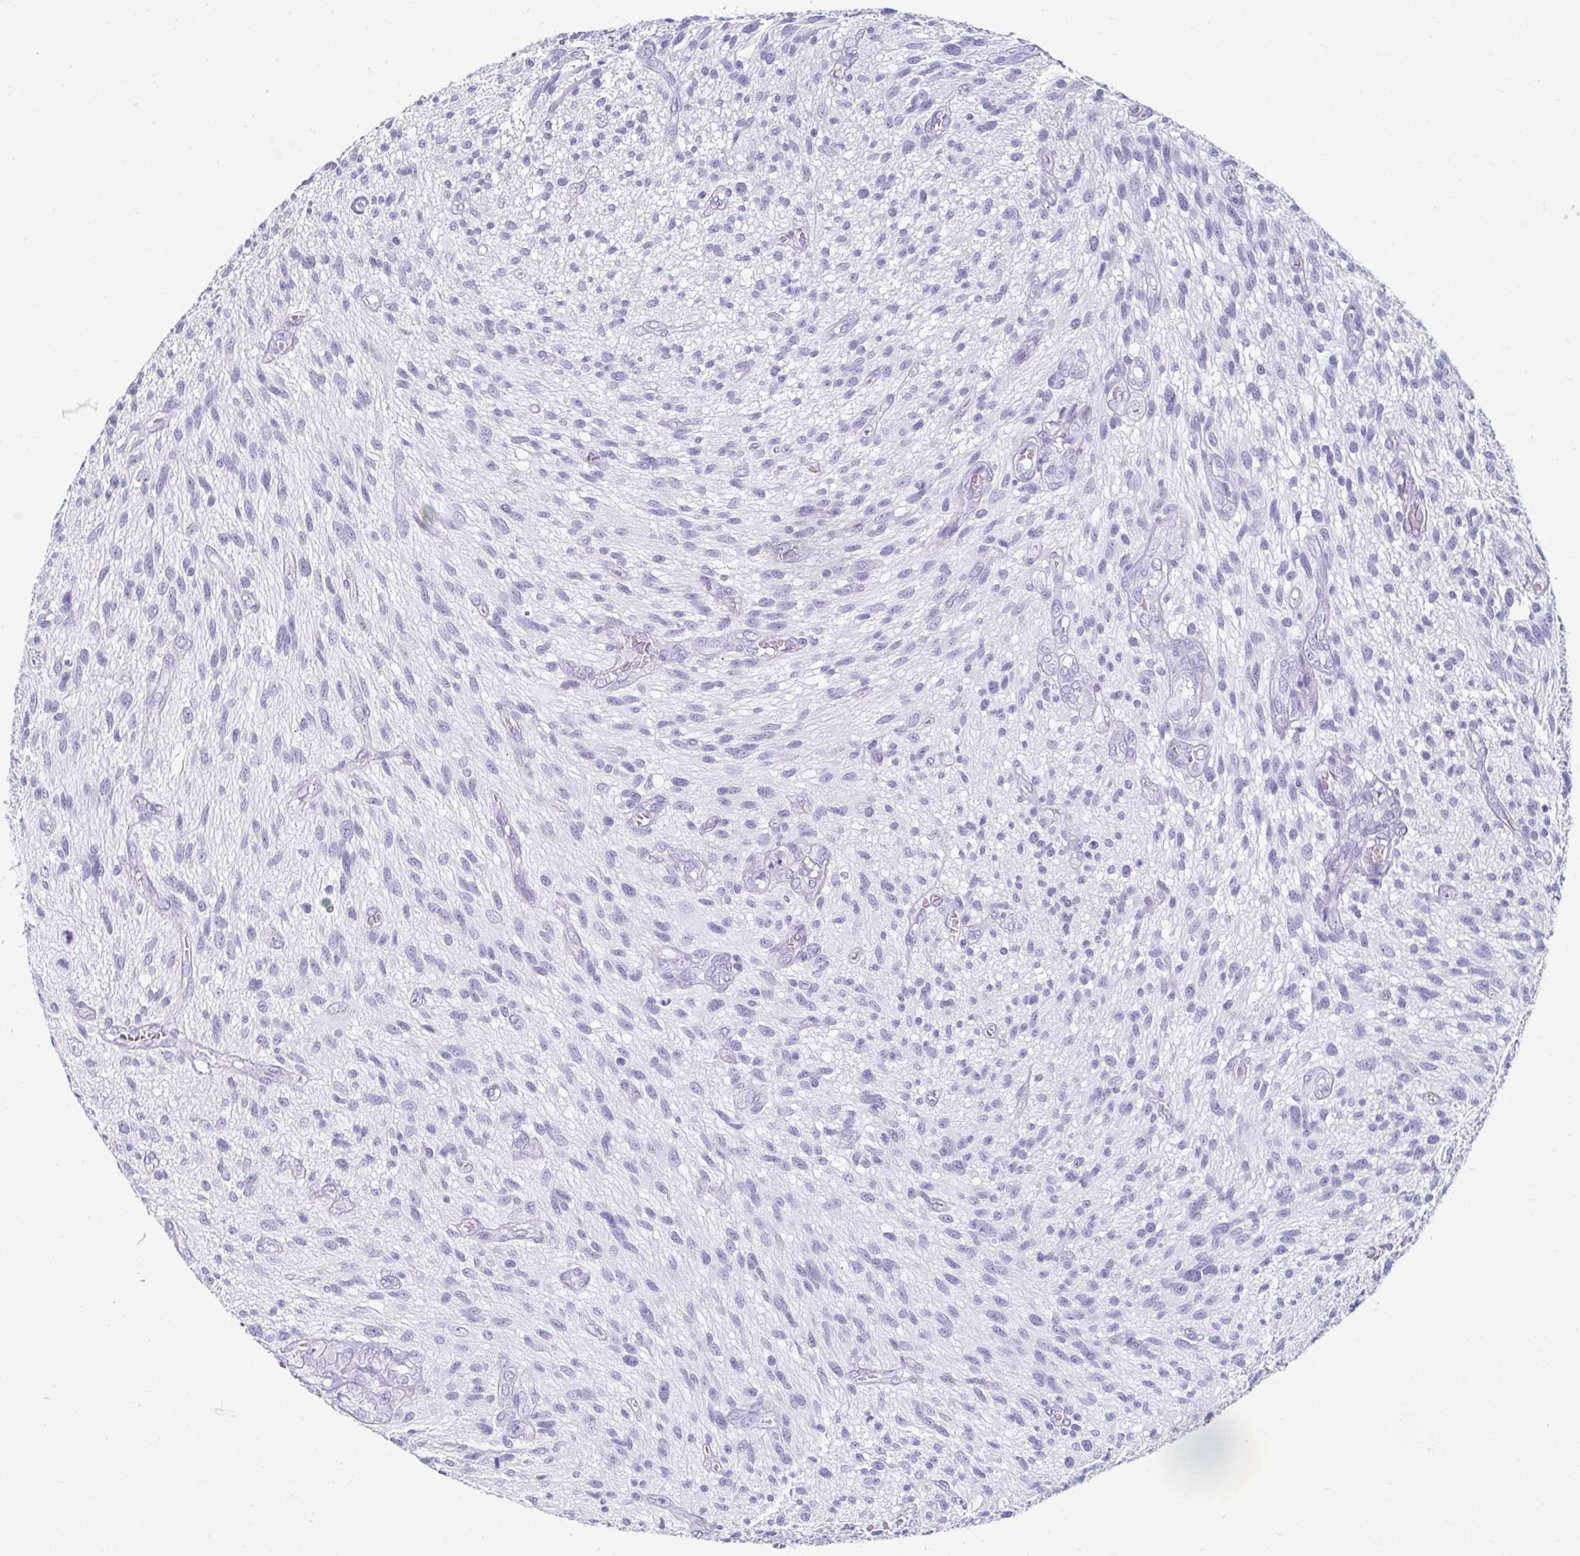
{"staining": {"intensity": "negative", "quantity": "none", "location": "none"}, "tissue": "glioma", "cell_type": "Tumor cells", "image_type": "cancer", "snomed": [{"axis": "morphology", "description": "Glioma, malignant, High grade"}, {"axis": "topography", "description": "Brain"}], "caption": "An IHC micrograph of glioma is shown. There is no staining in tumor cells of glioma. (DAB (3,3'-diaminobenzidine) immunohistochemistry with hematoxylin counter stain).", "gene": "GHRL", "patient": {"sex": "male", "age": 75}}